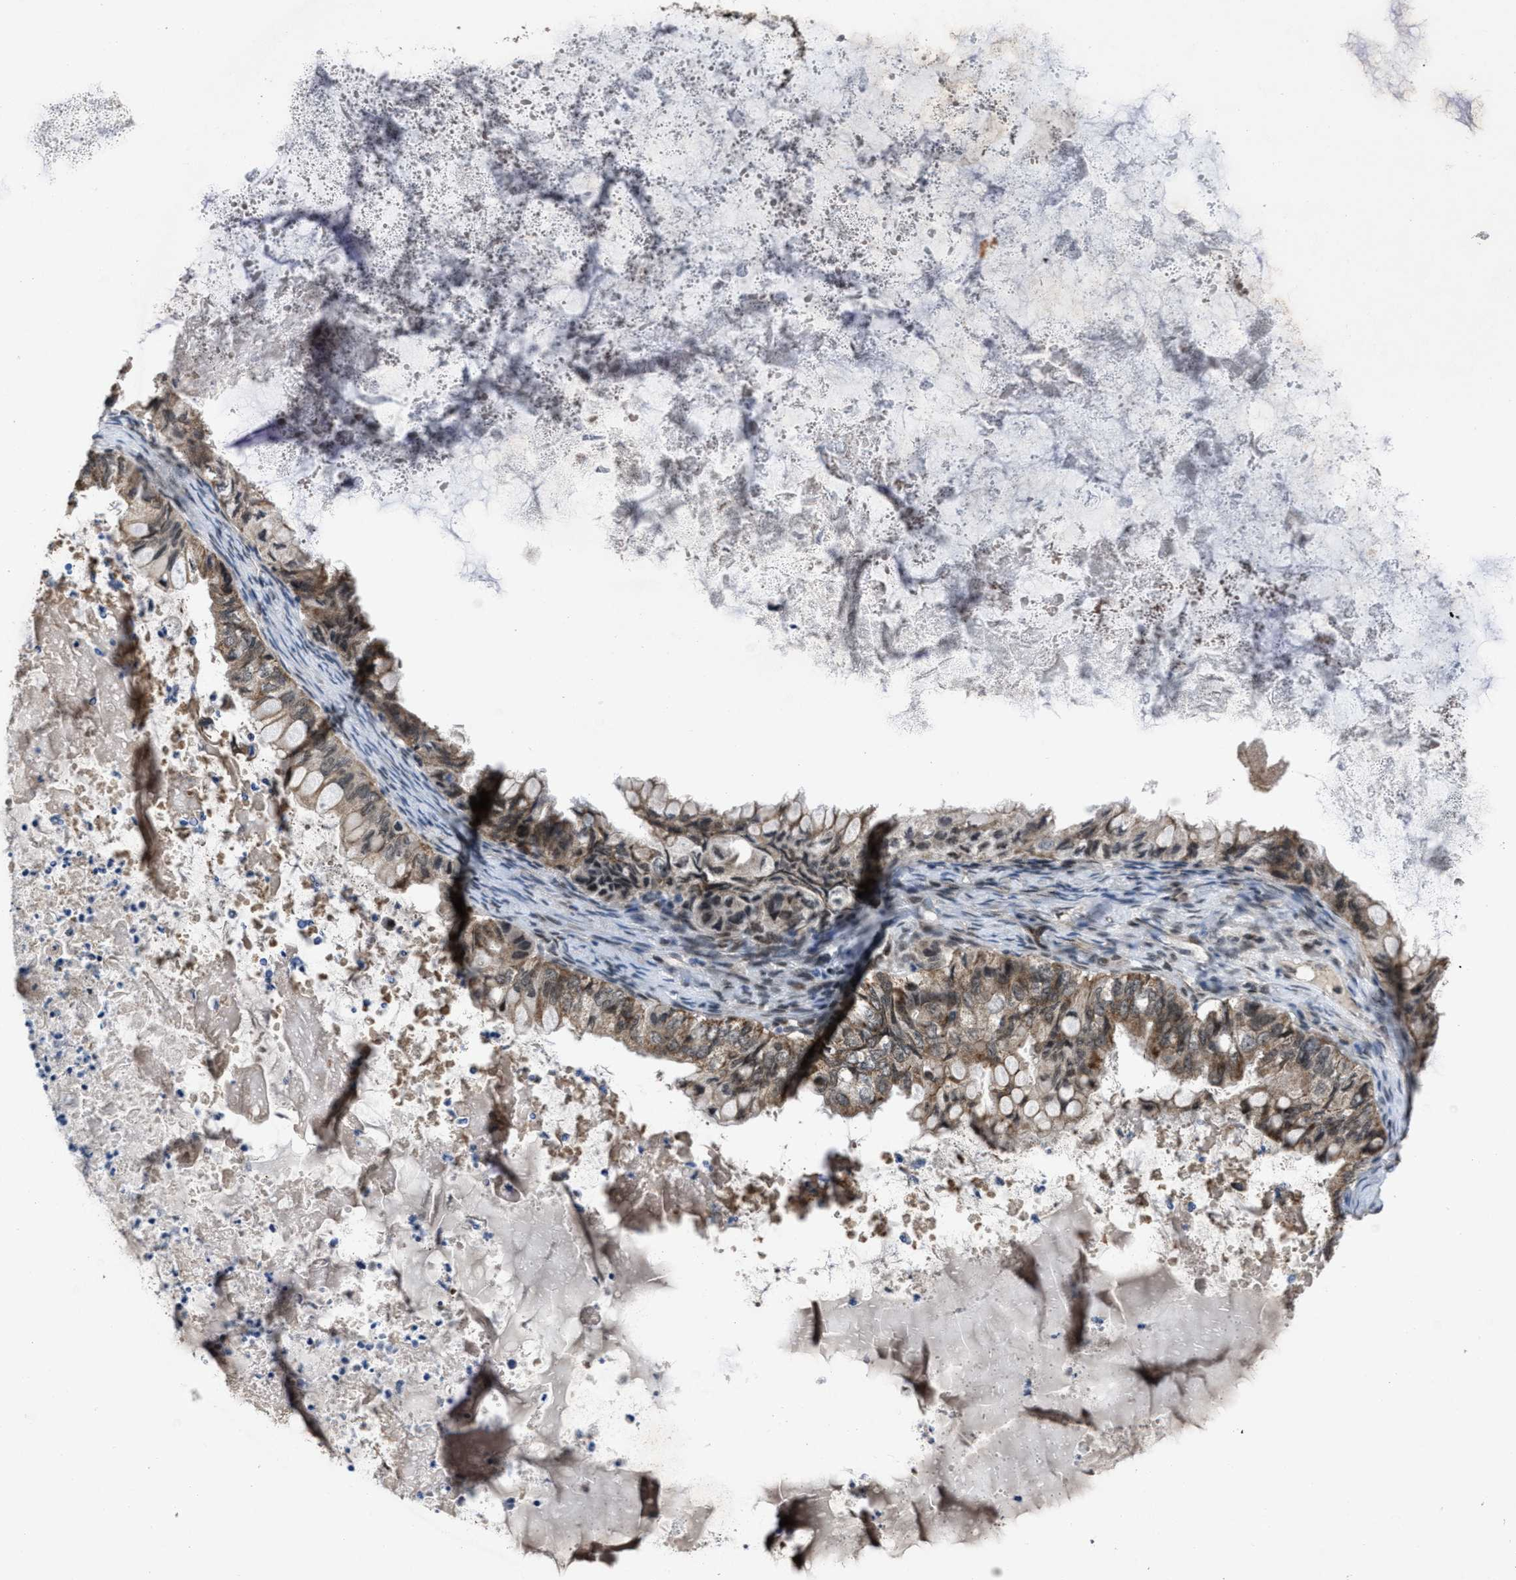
{"staining": {"intensity": "weak", "quantity": ">75%", "location": "cytoplasmic/membranous"}, "tissue": "ovarian cancer", "cell_type": "Tumor cells", "image_type": "cancer", "snomed": [{"axis": "morphology", "description": "Cystadenocarcinoma, mucinous, NOS"}, {"axis": "topography", "description": "Ovary"}], "caption": "Protein staining of ovarian cancer tissue exhibits weak cytoplasmic/membranous positivity in about >75% of tumor cells.", "gene": "ZNHIT1", "patient": {"sex": "female", "age": 80}}